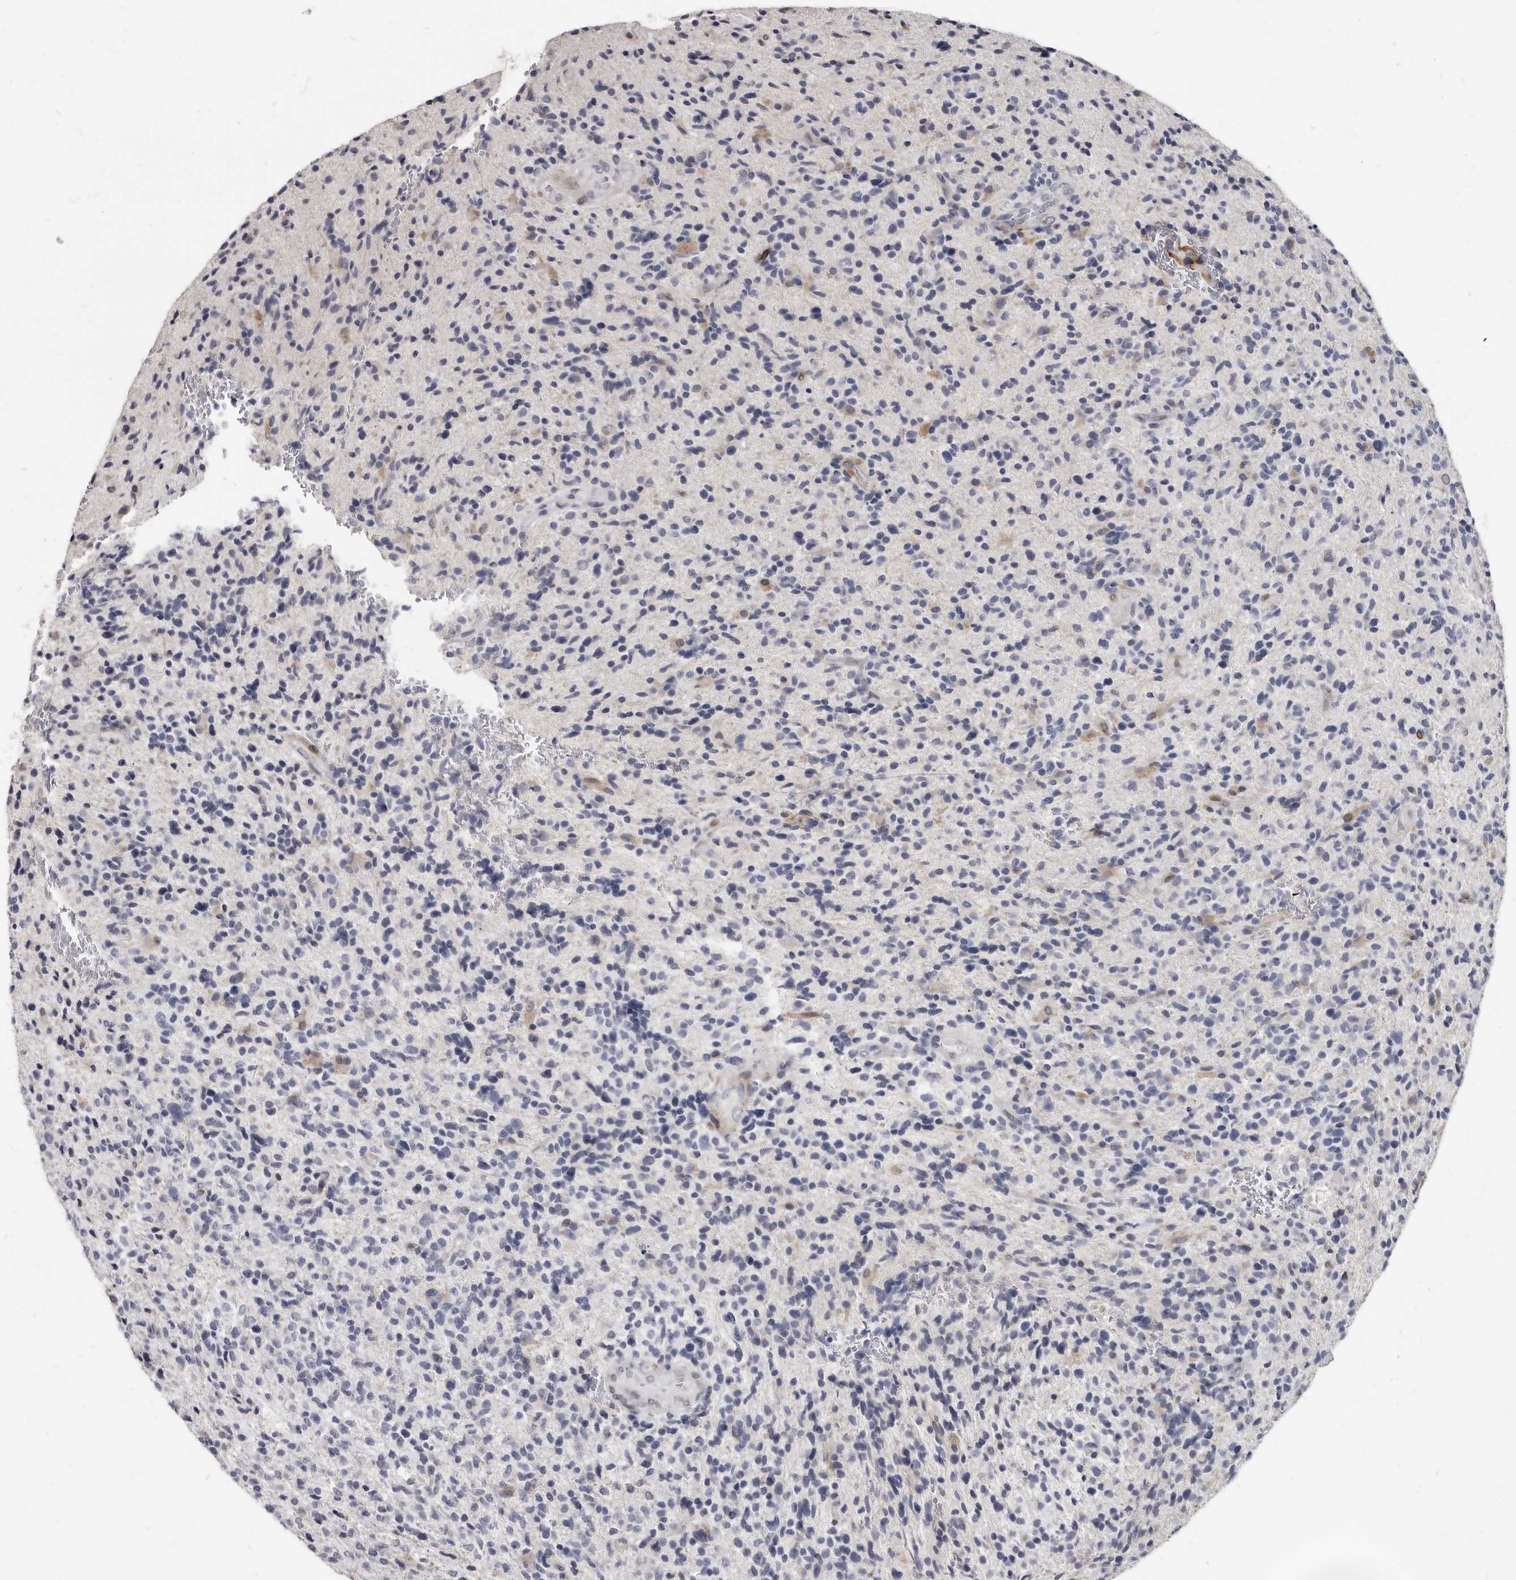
{"staining": {"intensity": "negative", "quantity": "none", "location": "none"}, "tissue": "glioma", "cell_type": "Tumor cells", "image_type": "cancer", "snomed": [{"axis": "morphology", "description": "Glioma, malignant, High grade"}, {"axis": "topography", "description": "Brain"}], "caption": "Immunohistochemistry photomicrograph of malignant glioma (high-grade) stained for a protein (brown), which demonstrates no positivity in tumor cells.", "gene": "MRGPRF", "patient": {"sex": "male", "age": 72}}